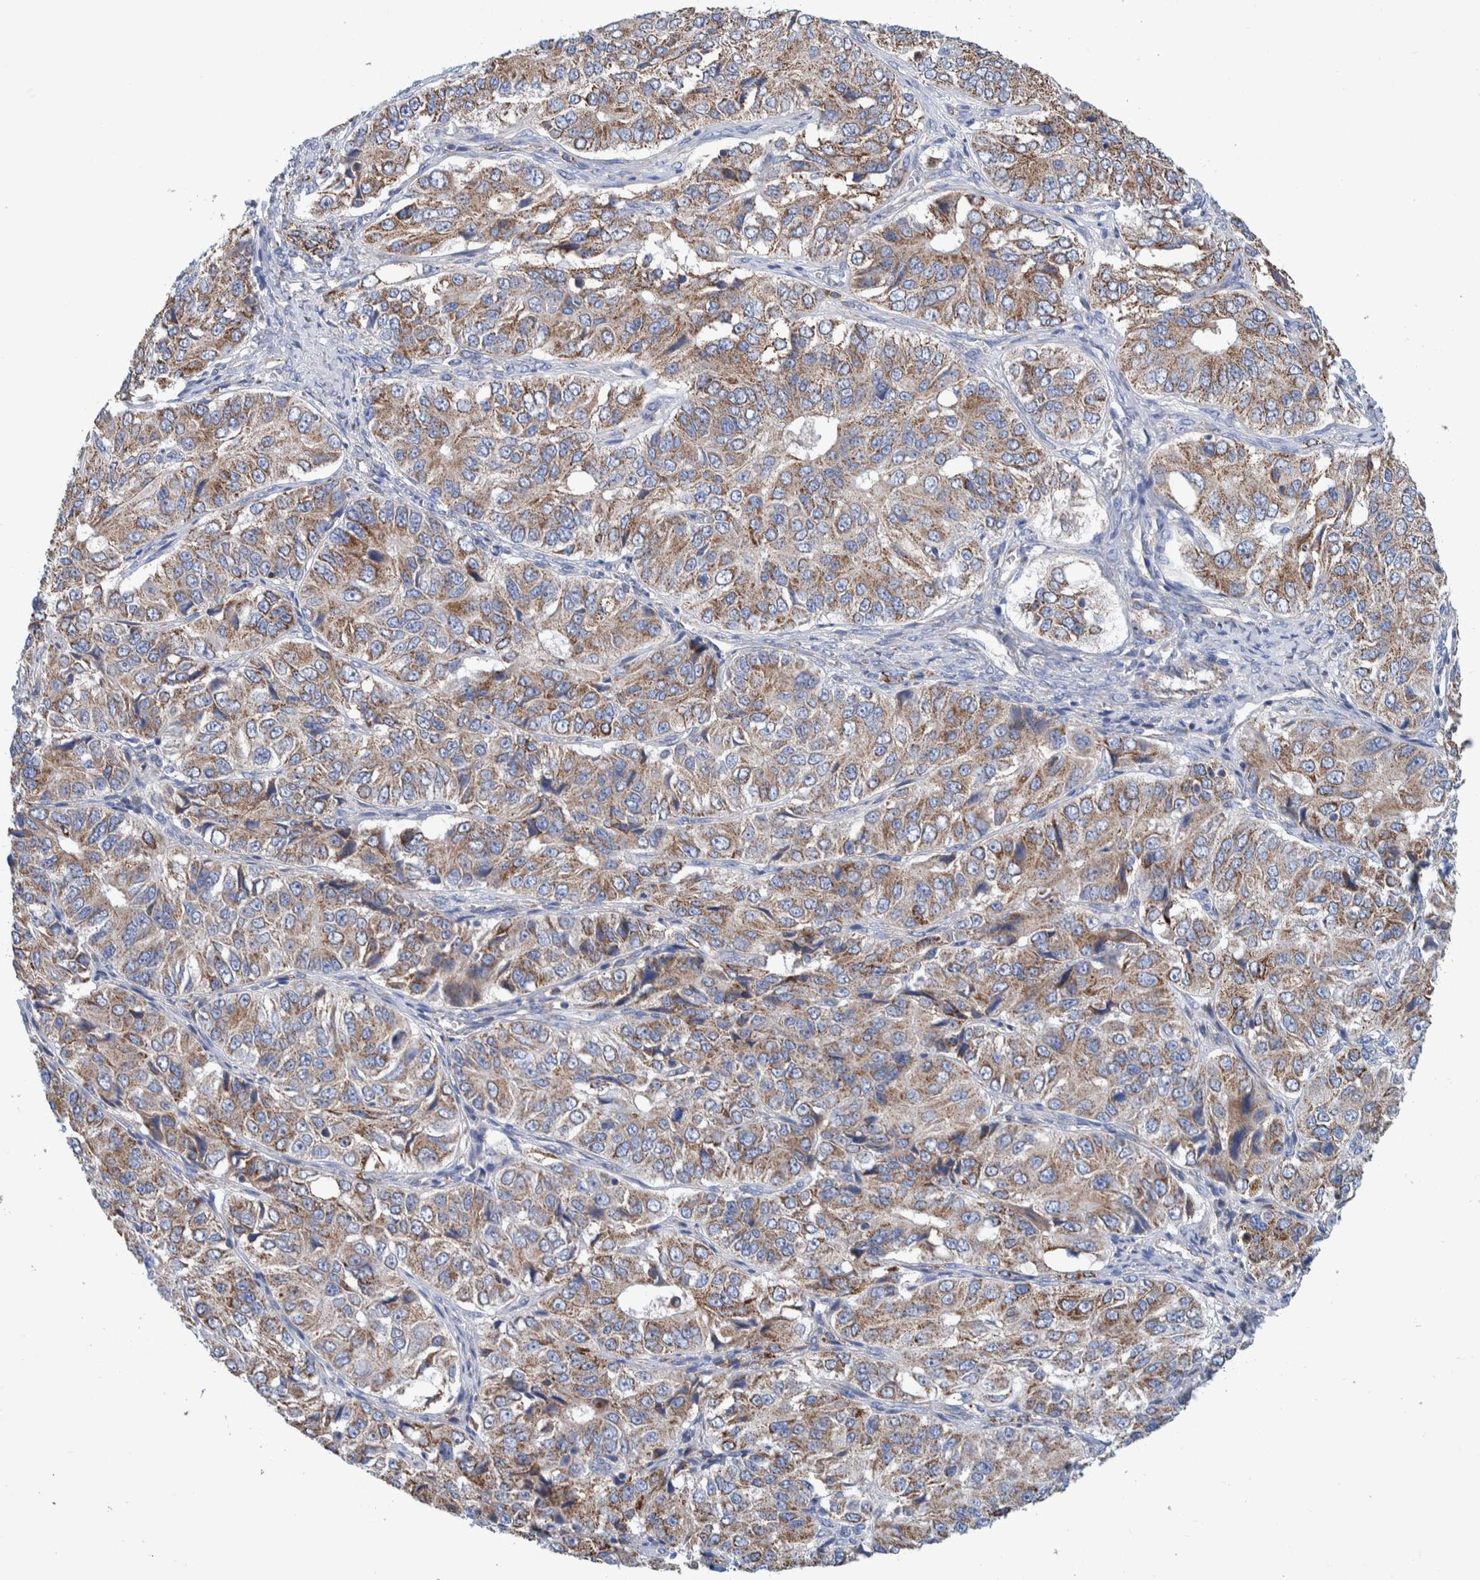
{"staining": {"intensity": "moderate", "quantity": ">75%", "location": "cytoplasmic/membranous"}, "tissue": "ovarian cancer", "cell_type": "Tumor cells", "image_type": "cancer", "snomed": [{"axis": "morphology", "description": "Carcinoma, endometroid"}, {"axis": "topography", "description": "Ovary"}], "caption": "Human endometroid carcinoma (ovarian) stained for a protein (brown) exhibits moderate cytoplasmic/membranous positive positivity in approximately >75% of tumor cells.", "gene": "DECR1", "patient": {"sex": "female", "age": 51}}